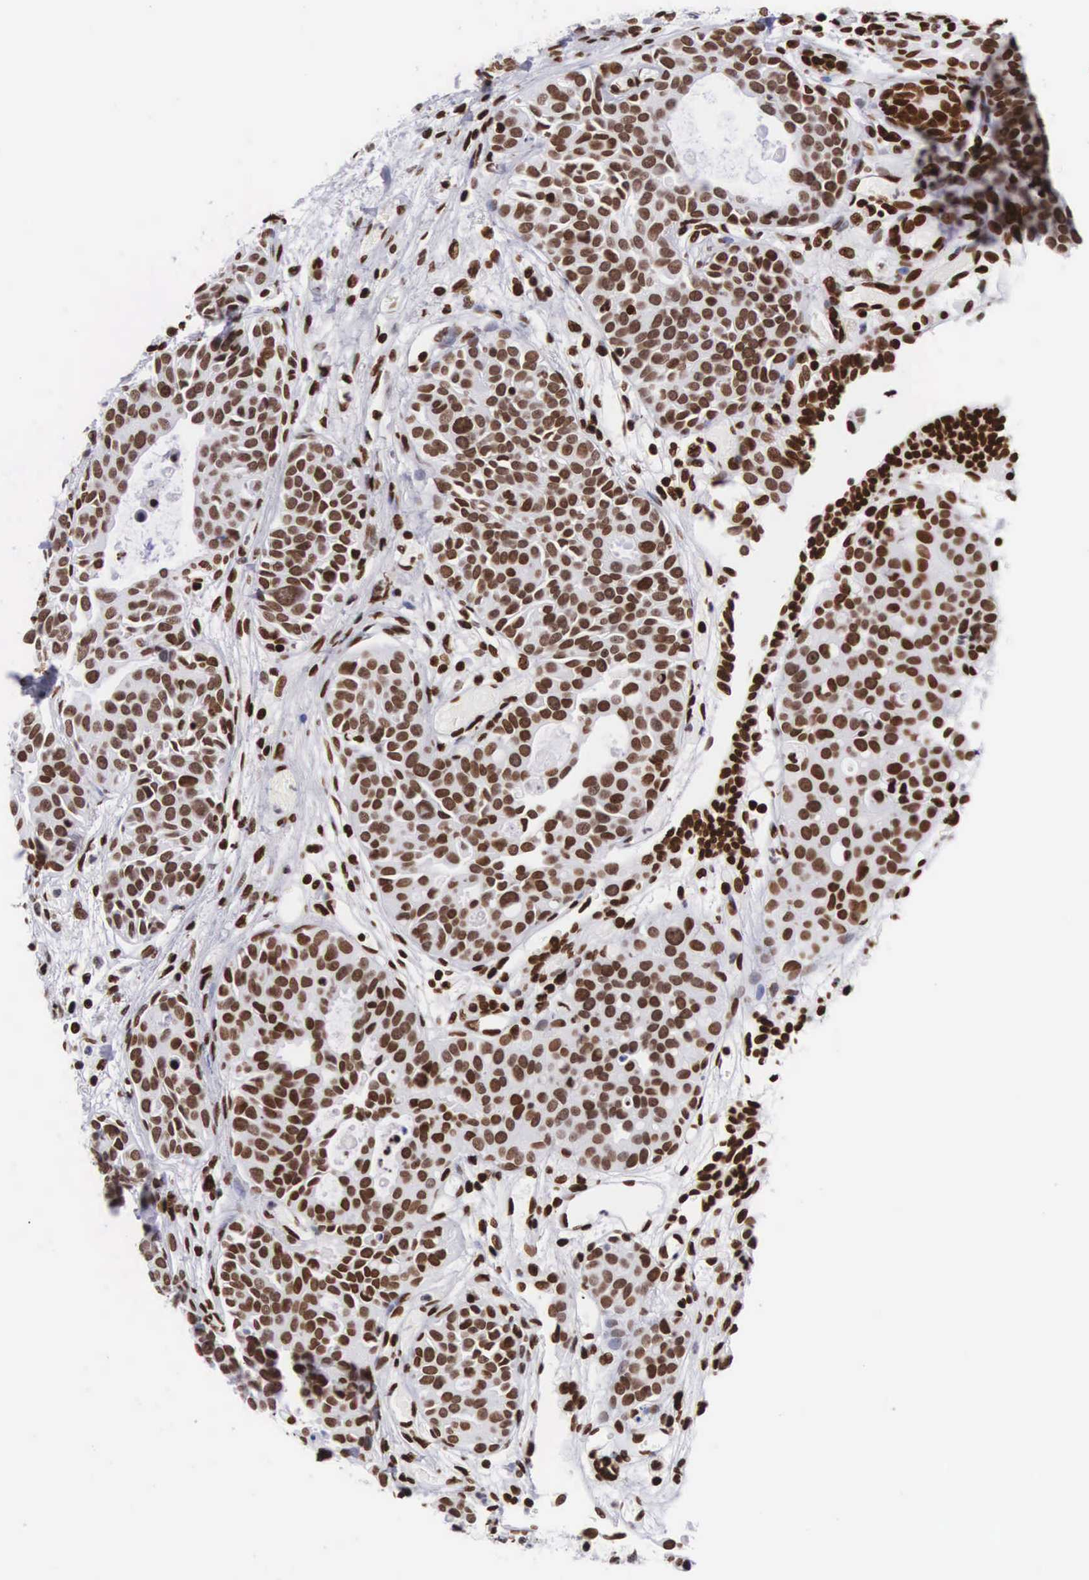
{"staining": {"intensity": "strong", "quantity": ">75%", "location": "nuclear"}, "tissue": "urothelial cancer", "cell_type": "Tumor cells", "image_type": "cancer", "snomed": [{"axis": "morphology", "description": "Urothelial carcinoma, High grade"}, {"axis": "topography", "description": "Urinary bladder"}], "caption": "IHC (DAB (3,3'-diaminobenzidine)) staining of human urothelial cancer displays strong nuclear protein staining in about >75% of tumor cells.", "gene": "MECP2", "patient": {"sex": "male", "age": 78}}